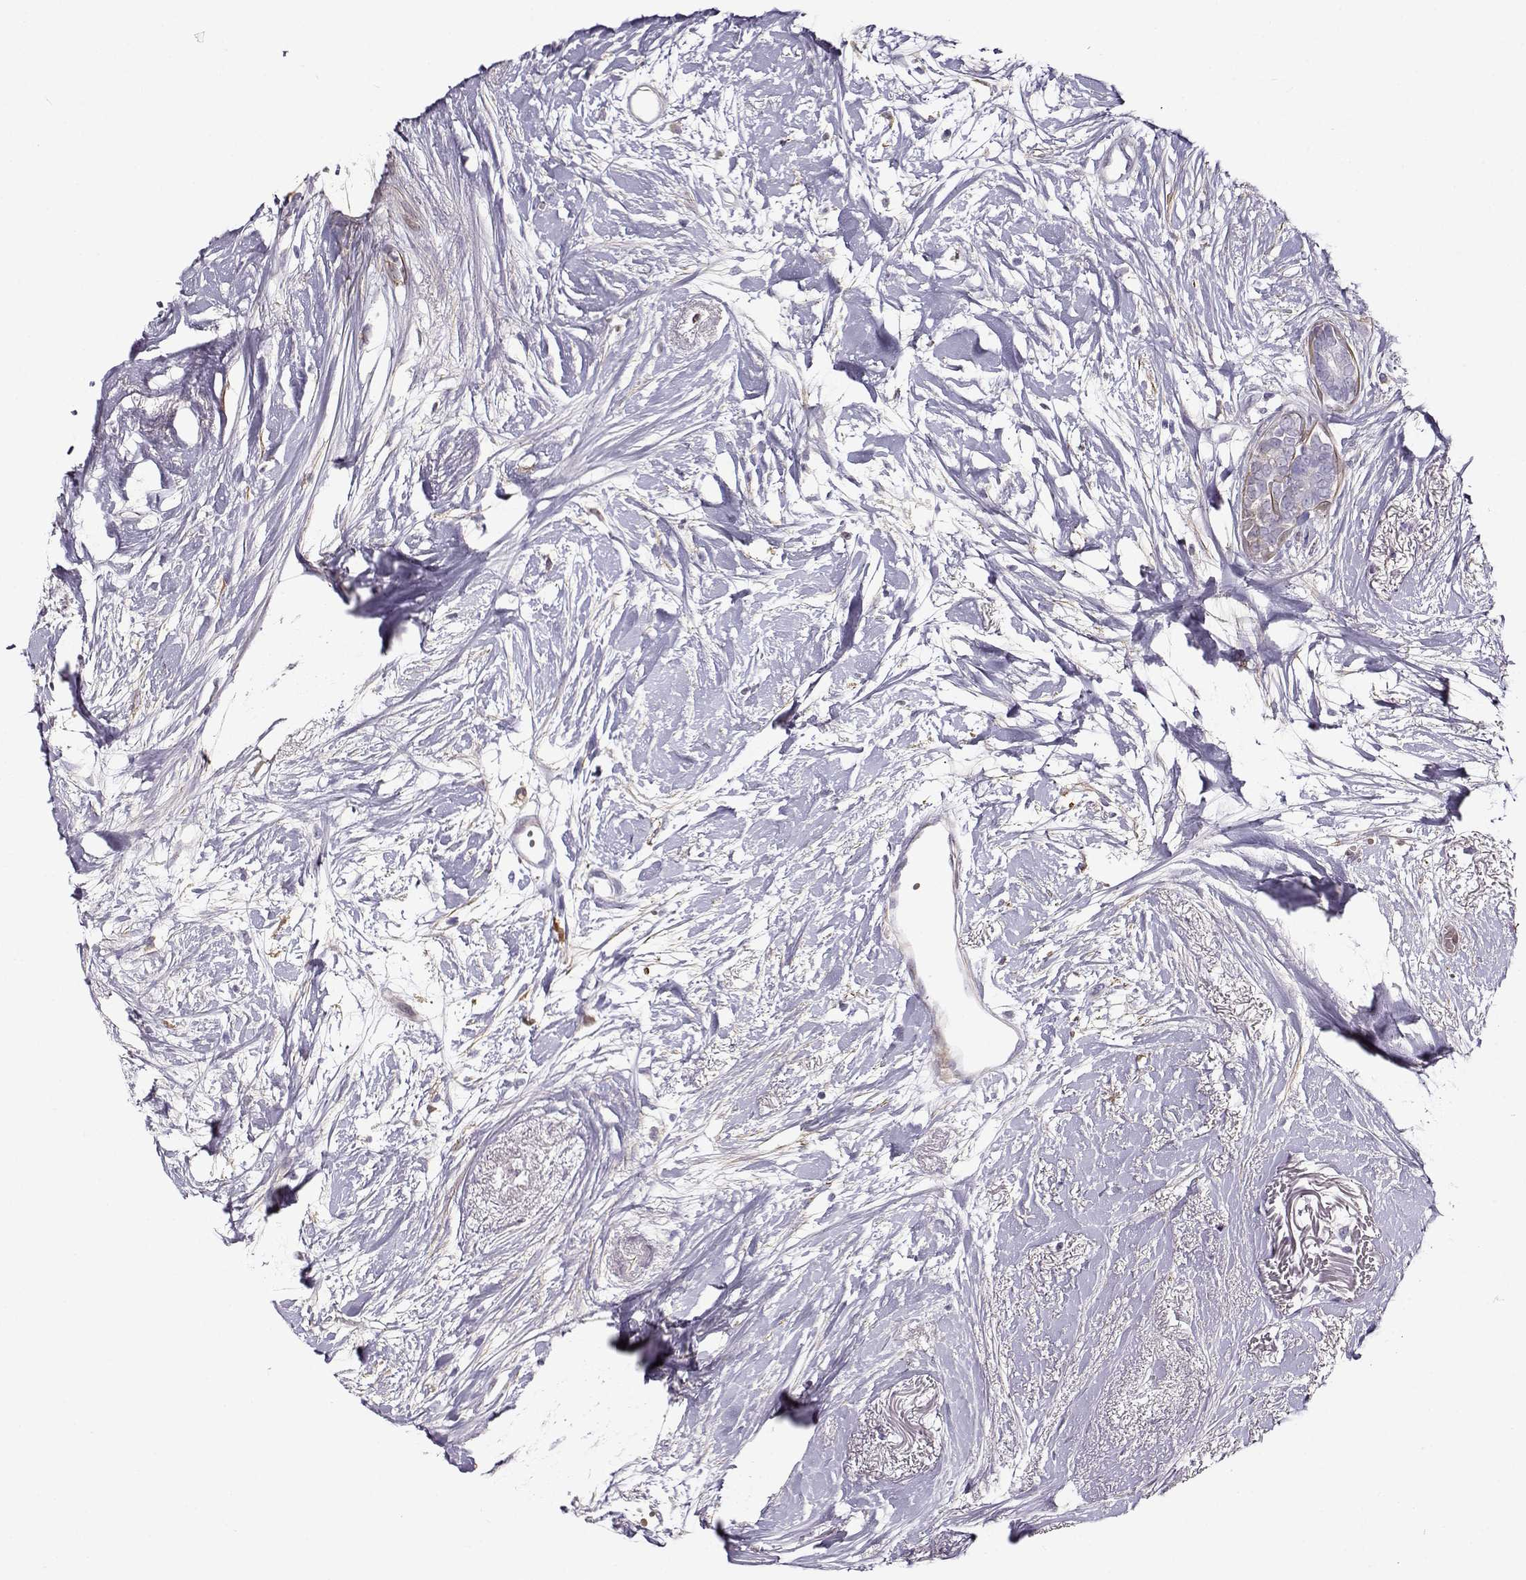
{"staining": {"intensity": "negative", "quantity": "none", "location": "none"}, "tissue": "breast cancer", "cell_type": "Tumor cells", "image_type": "cancer", "snomed": [{"axis": "morphology", "description": "Duct carcinoma"}, {"axis": "topography", "description": "Breast"}], "caption": "The histopathology image reveals no significant staining in tumor cells of breast cancer (invasive ductal carcinoma). (DAB (3,3'-diaminobenzidine) immunohistochemistry (IHC), high magnification).", "gene": "UCP3", "patient": {"sex": "female", "age": 40}}